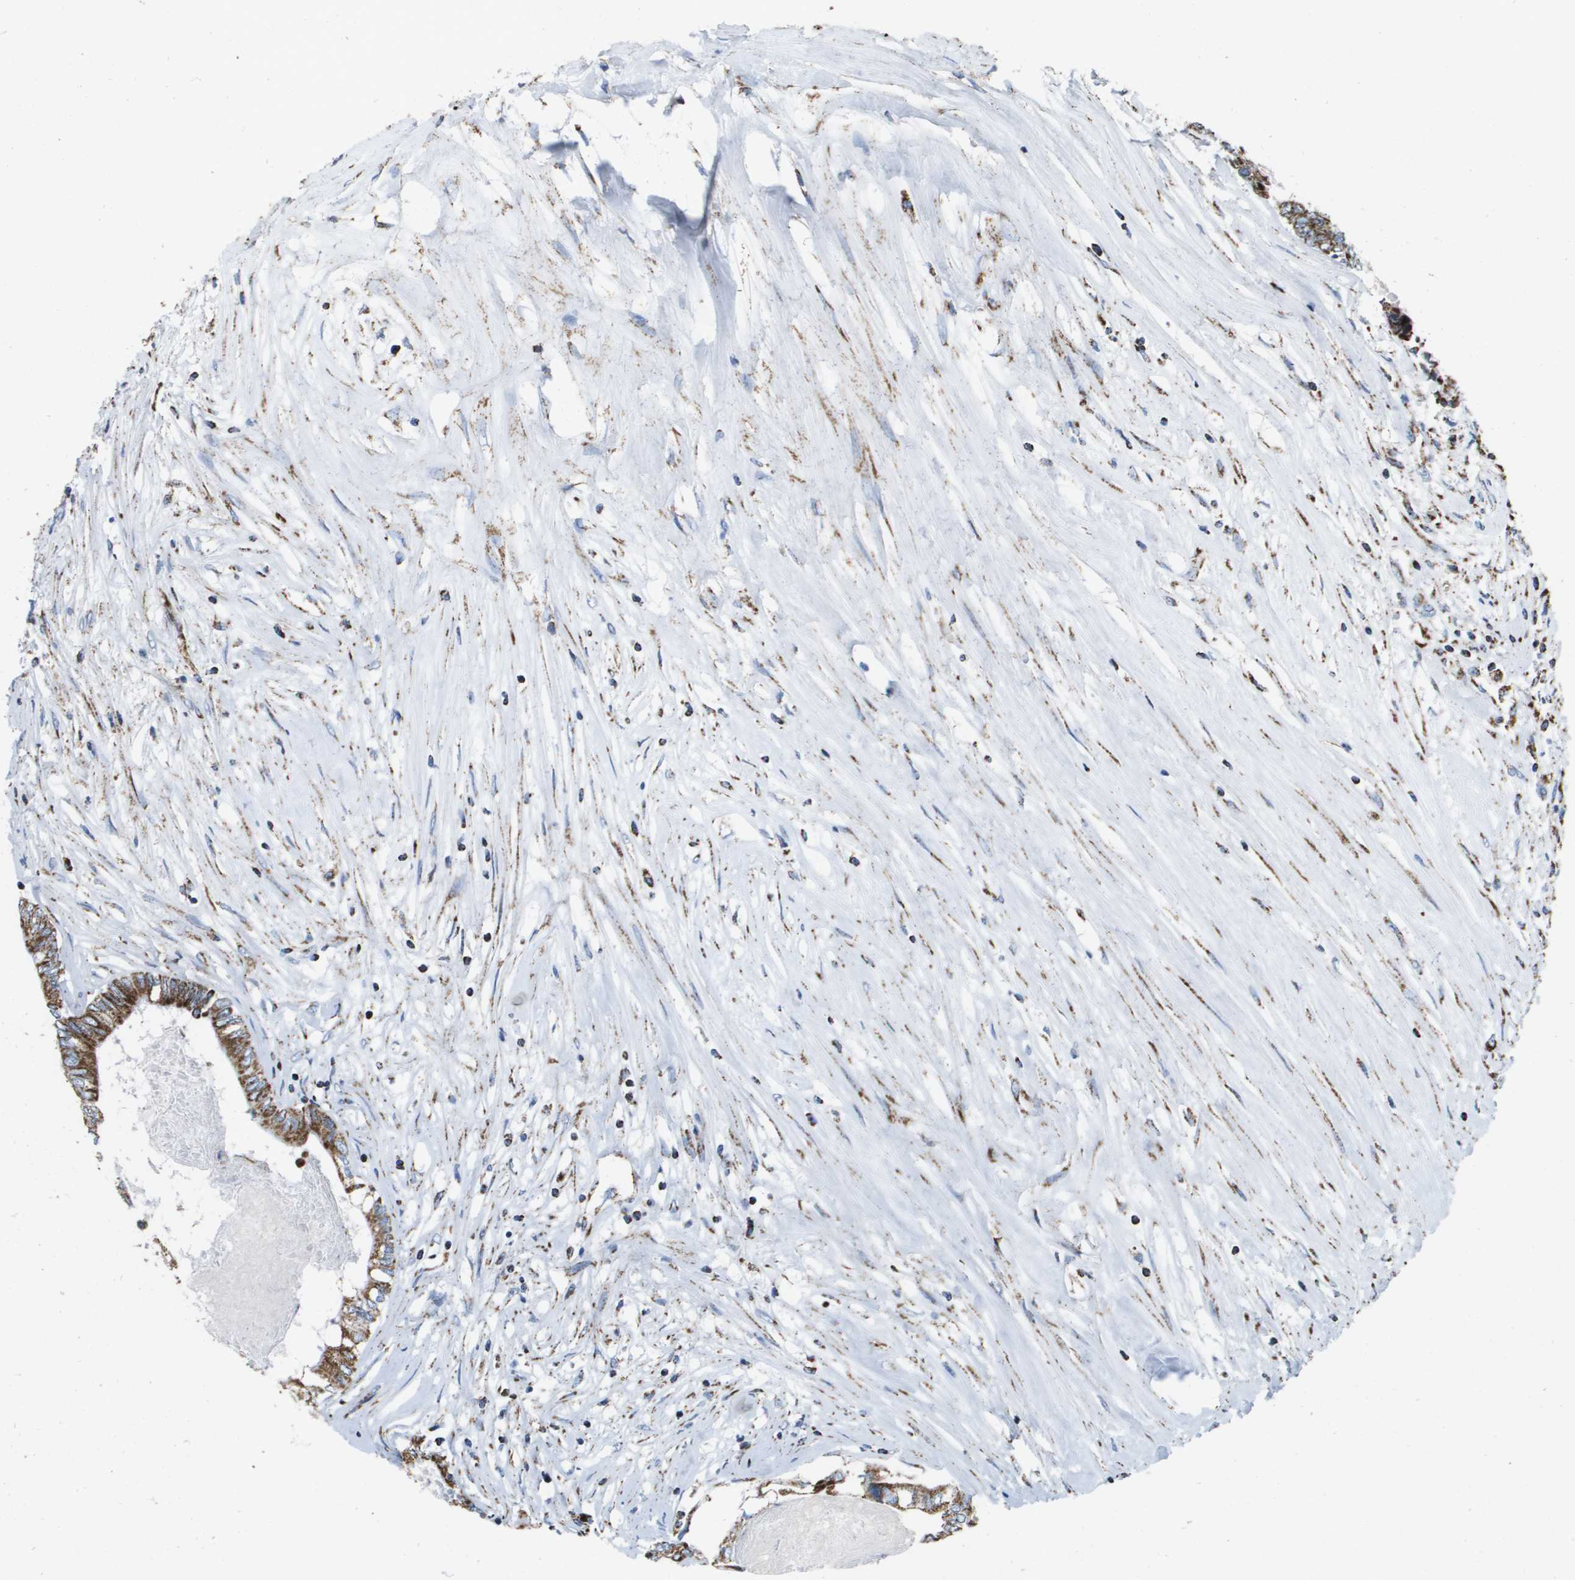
{"staining": {"intensity": "strong", "quantity": ">75%", "location": "cytoplasmic/membranous"}, "tissue": "colorectal cancer", "cell_type": "Tumor cells", "image_type": "cancer", "snomed": [{"axis": "morphology", "description": "Adenocarcinoma, NOS"}, {"axis": "topography", "description": "Rectum"}], "caption": "Strong cytoplasmic/membranous expression for a protein is identified in approximately >75% of tumor cells of adenocarcinoma (colorectal) using immunohistochemistry.", "gene": "ATP5F1B", "patient": {"sex": "male", "age": 63}}